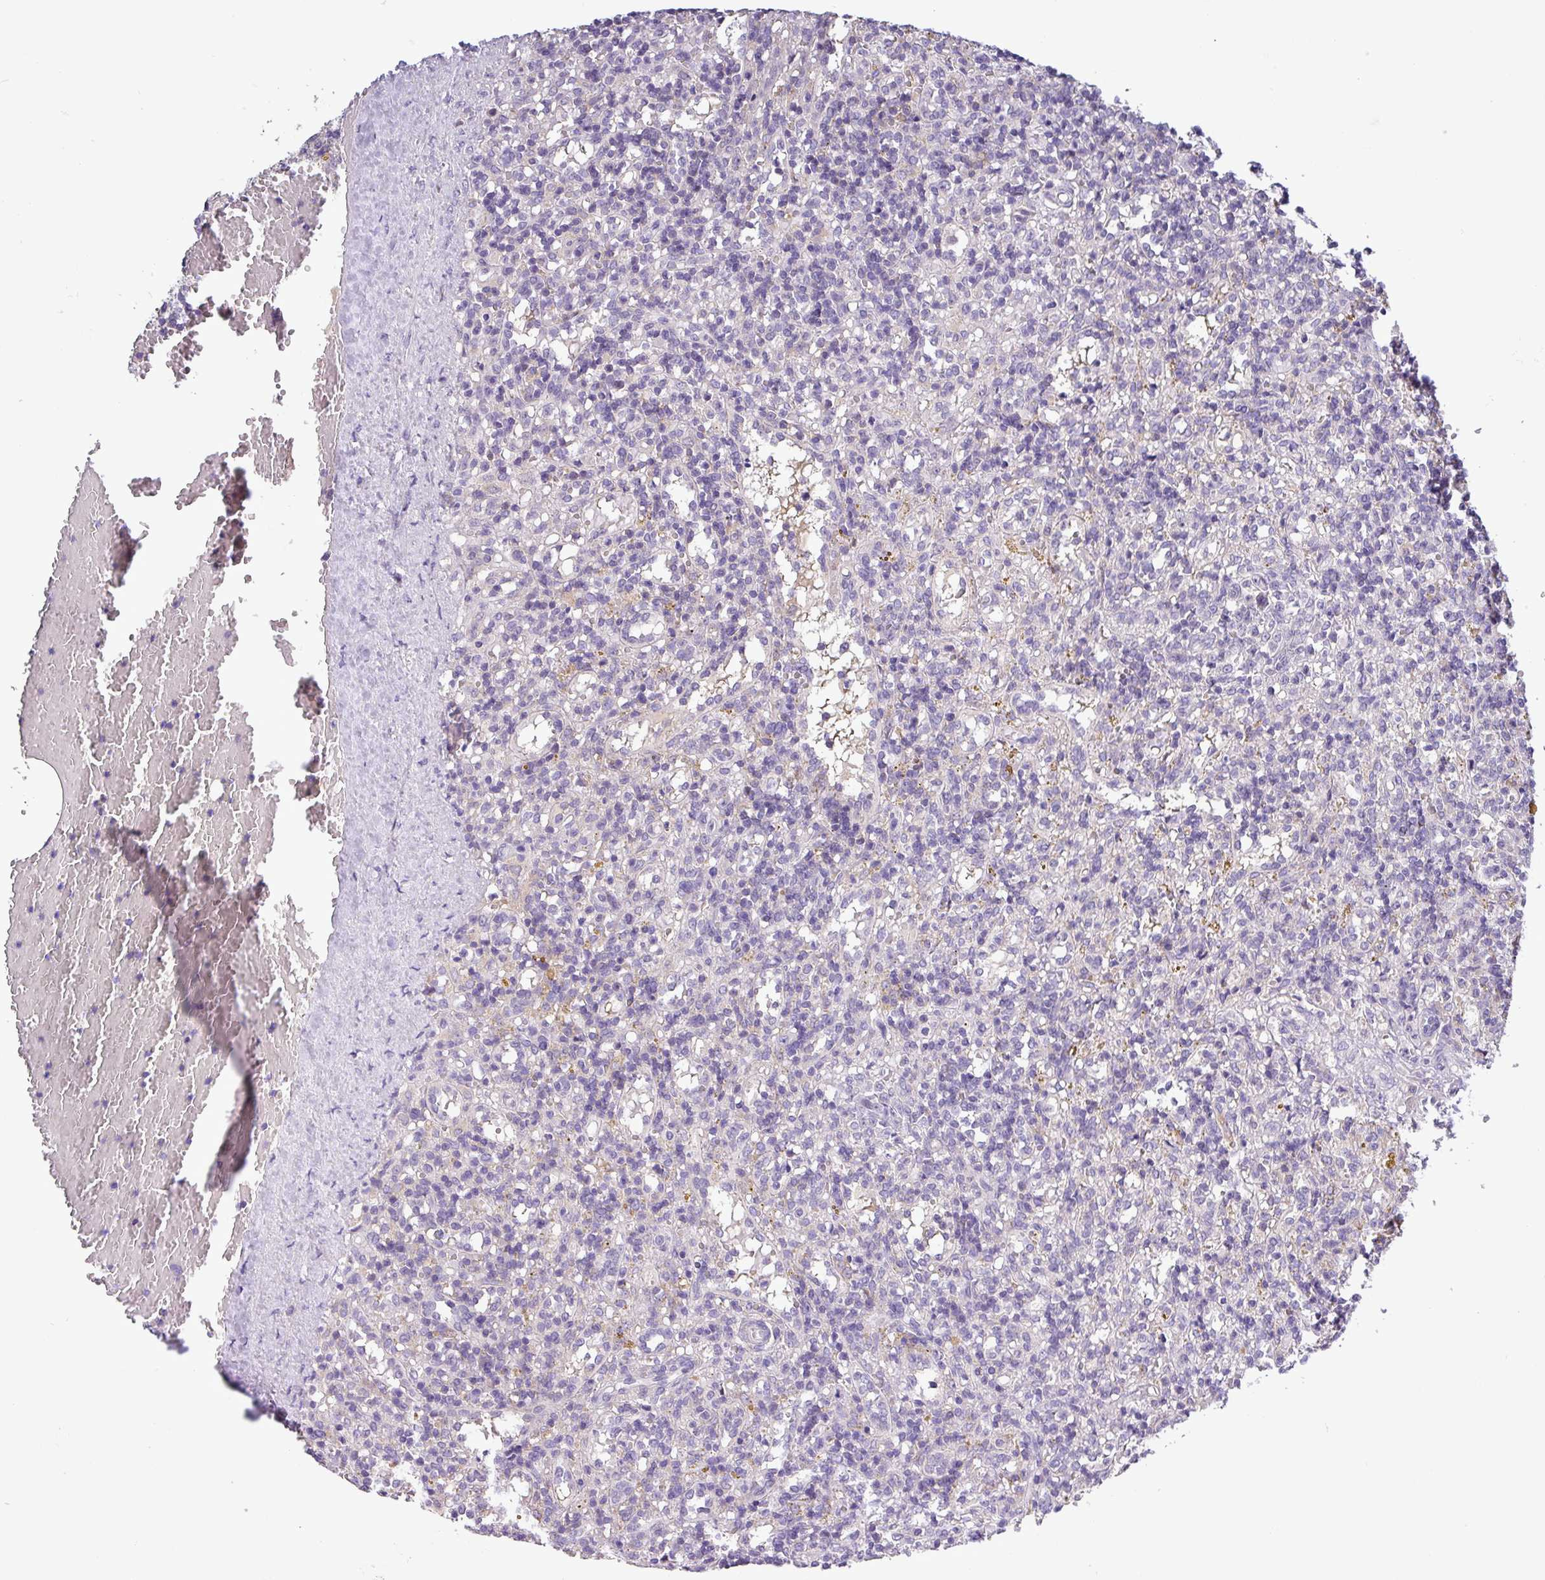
{"staining": {"intensity": "negative", "quantity": "none", "location": "none"}, "tissue": "lymphoma", "cell_type": "Tumor cells", "image_type": "cancer", "snomed": [{"axis": "morphology", "description": "Malignant lymphoma, non-Hodgkin's type, Low grade"}, {"axis": "topography", "description": "Spleen"}], "caption": "This micrograph is of lymphoma stained with immunohistochemistry to label a protein in brown with the nuclei are counter-stained blue. There is no expression in tumor cells.", "gene": "SFTPB", "patient": {"sex": "male", "age": 67}}